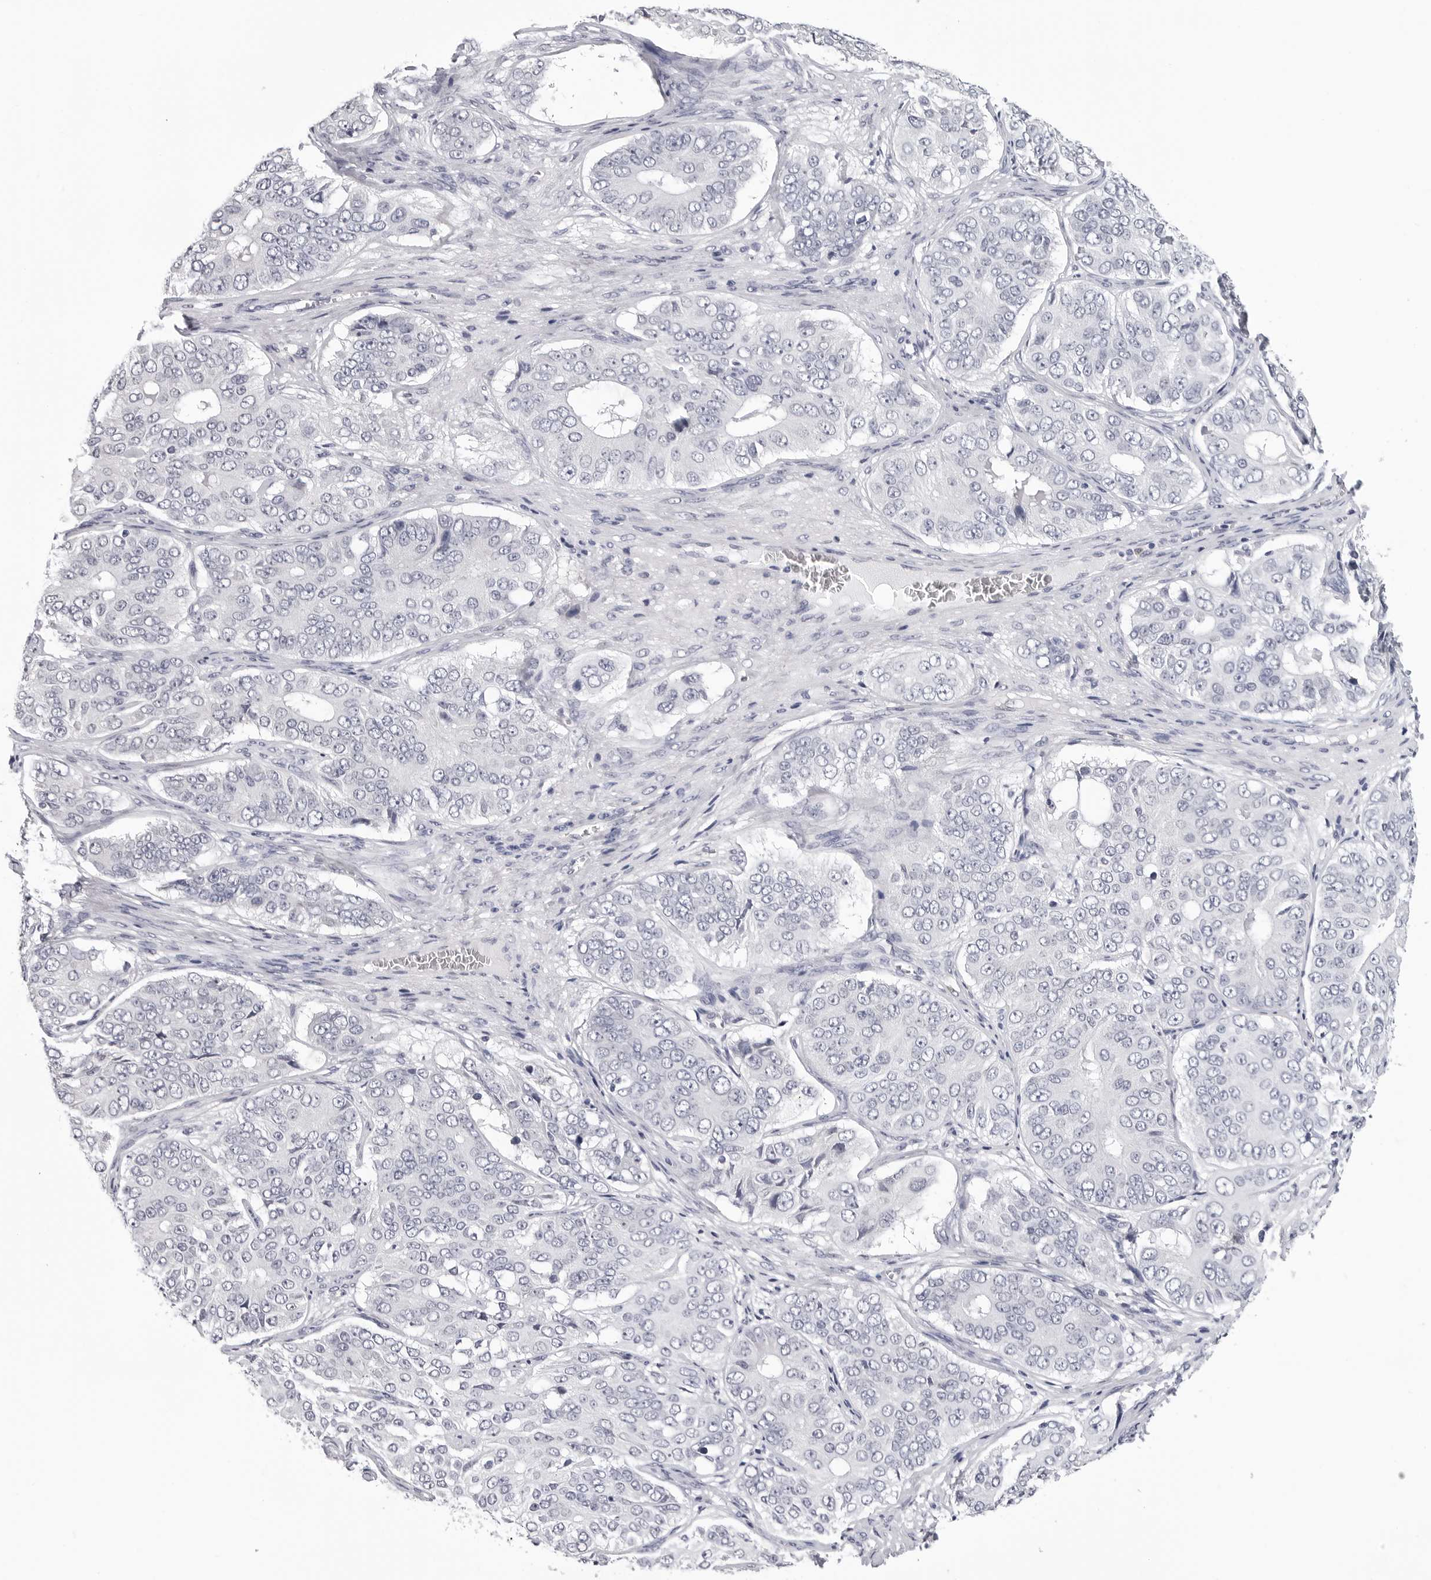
{"staining": {"intensity": "negative", "quantity": "none", "location": "none"}, "tissue": "ovarian cancer", "cell_type": "Tumor cells", "image_type": "cancer", "snomed": [{"axis": "morphology", "description": "Carcinoma, endometroid"}, {"axis": "topography", "description": "Ovary"}], "caption": "High magnification brightfield microscopy of endometroid carcinoma (ovarian) stained with DAB (3,3'-diaminobenzidine) (brown) and counterstained with hematoxylin (blue): tumor cells show no significant positivity.", "gene": "TRMT13", "patient": {"sex": "female", "age": 51}}